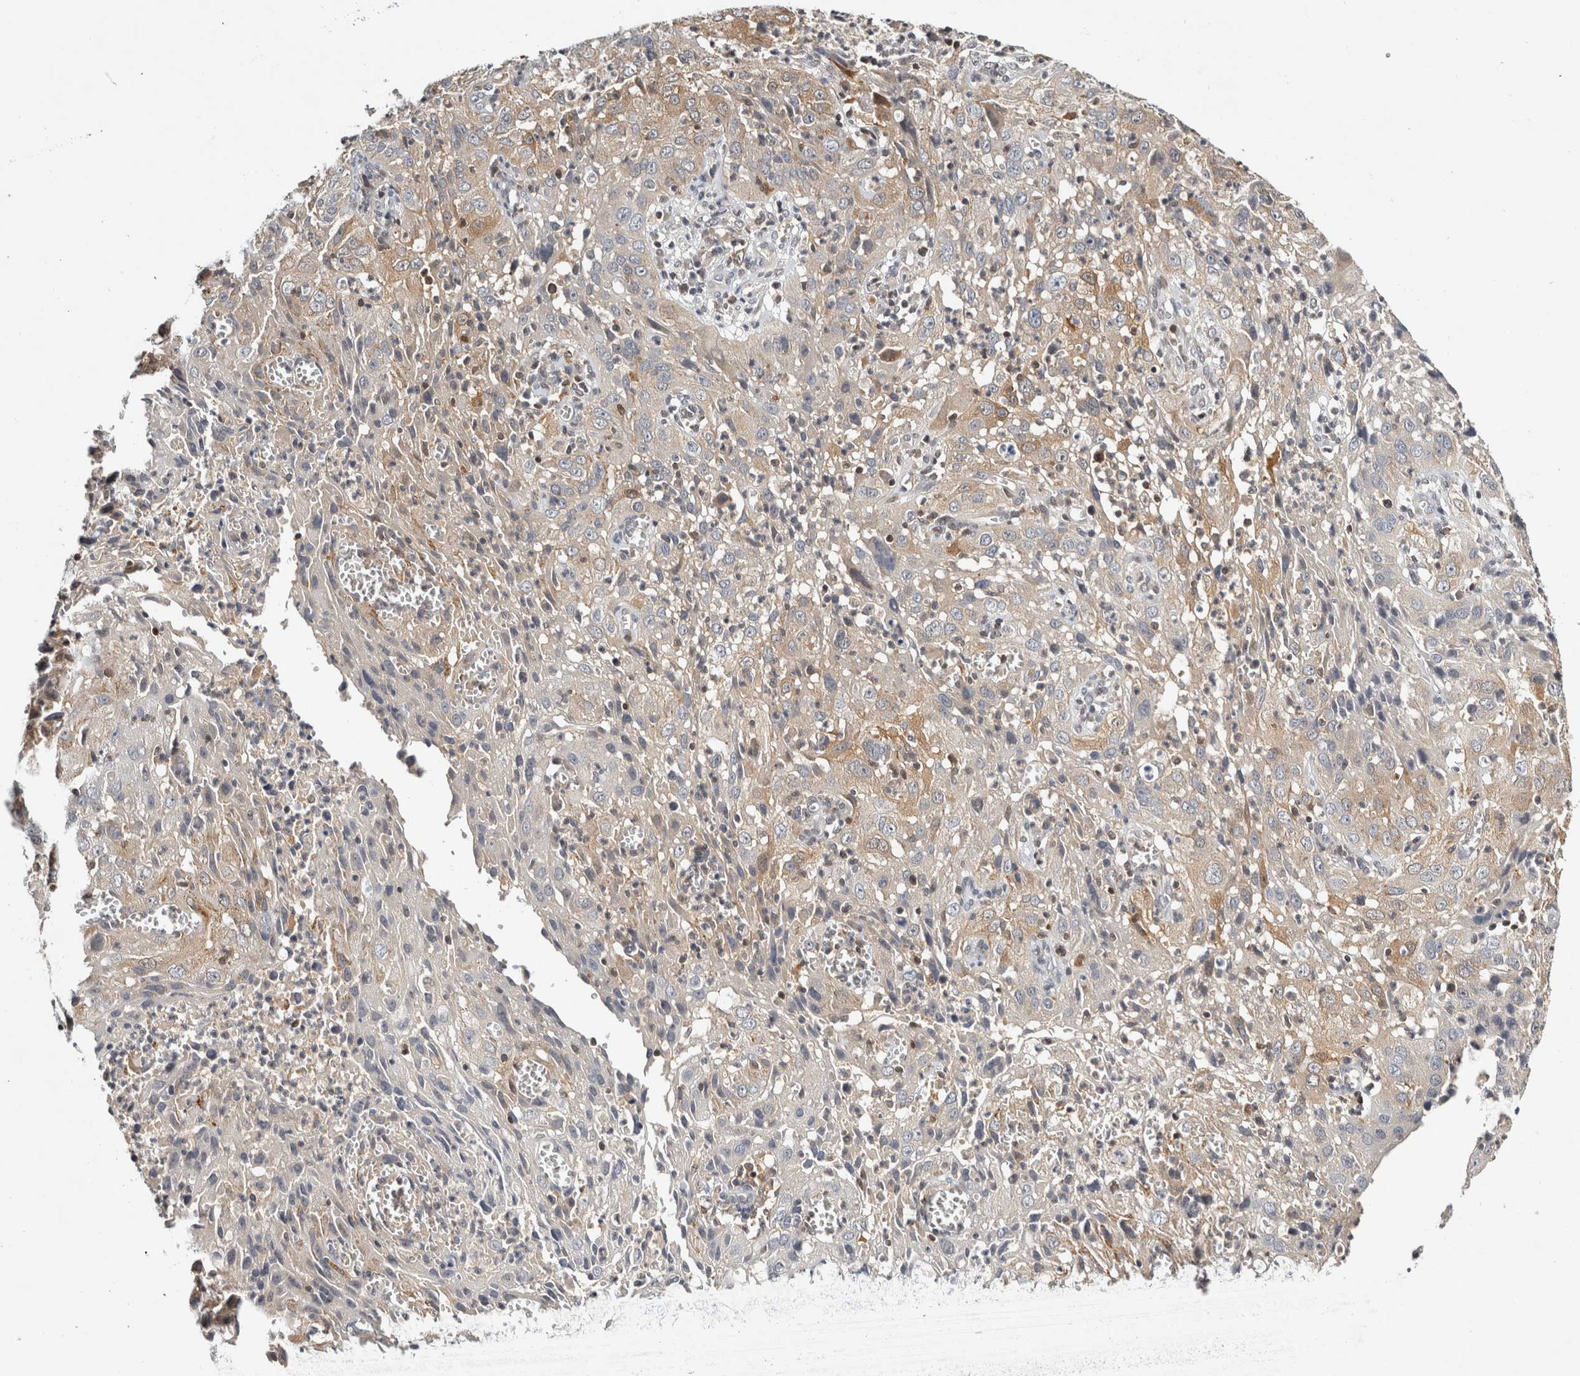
{"staining": {"intensity": "moderate", "quantity": "<25%", "location": "cytoplasmic/membranous"}, "tissue": "cervical cancer", "cell_type": "Tumor cells", "image_type": "cancer", "snomed": [{"axis": "morphology", "description": "Squamous cell carcinoma, NOS"}, {"axis": "topography", "description": "Cervix"}], "caption": "Cervical cancer (squamous cell carcinoma) stained with a brown dye shows moderate cytoplasmic/membranous positive staining in about <25% of tumor cells.", "gene": "ACAT2", "patient": {"sex": "female", "age": 32}}